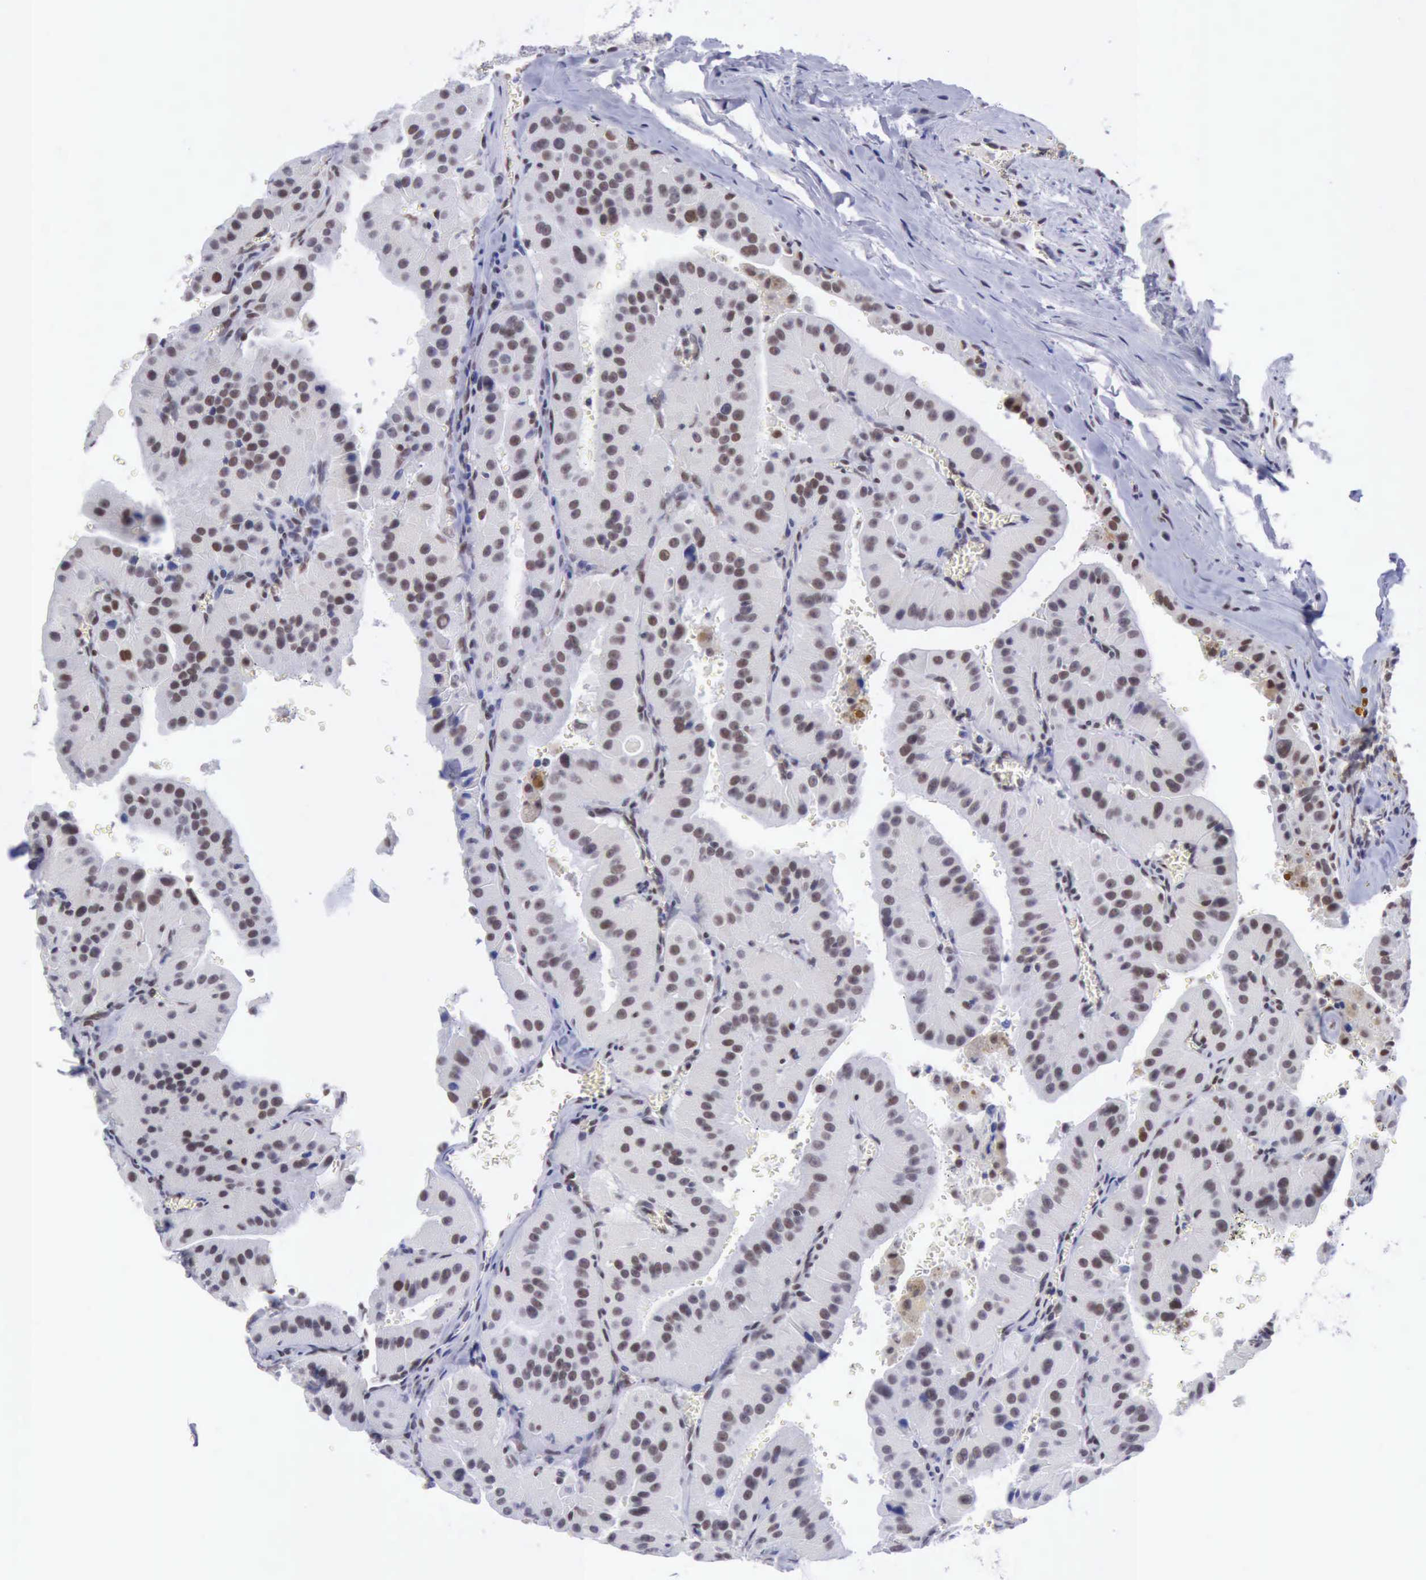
{"staining": {"intensity": "moderate", "quantity": "25%-75%", "location": "nuclear"}, "tissue": "thyroid cancer", "cell_type": "Tumor cells", "image_type": "cancer", "snomed": [{"axis": "morphology", "description": "Carcinoma, NOS"}, {"axis": "topography", "description": "Thyroid gland"}], "caption": "The photomicrograph shows a brown stain indicating the presence of a protein in the nuclear of tumor cells in thyroid cancer.", "gene": "ERCC4", "patient": {"sex": "male", "age": 76}}